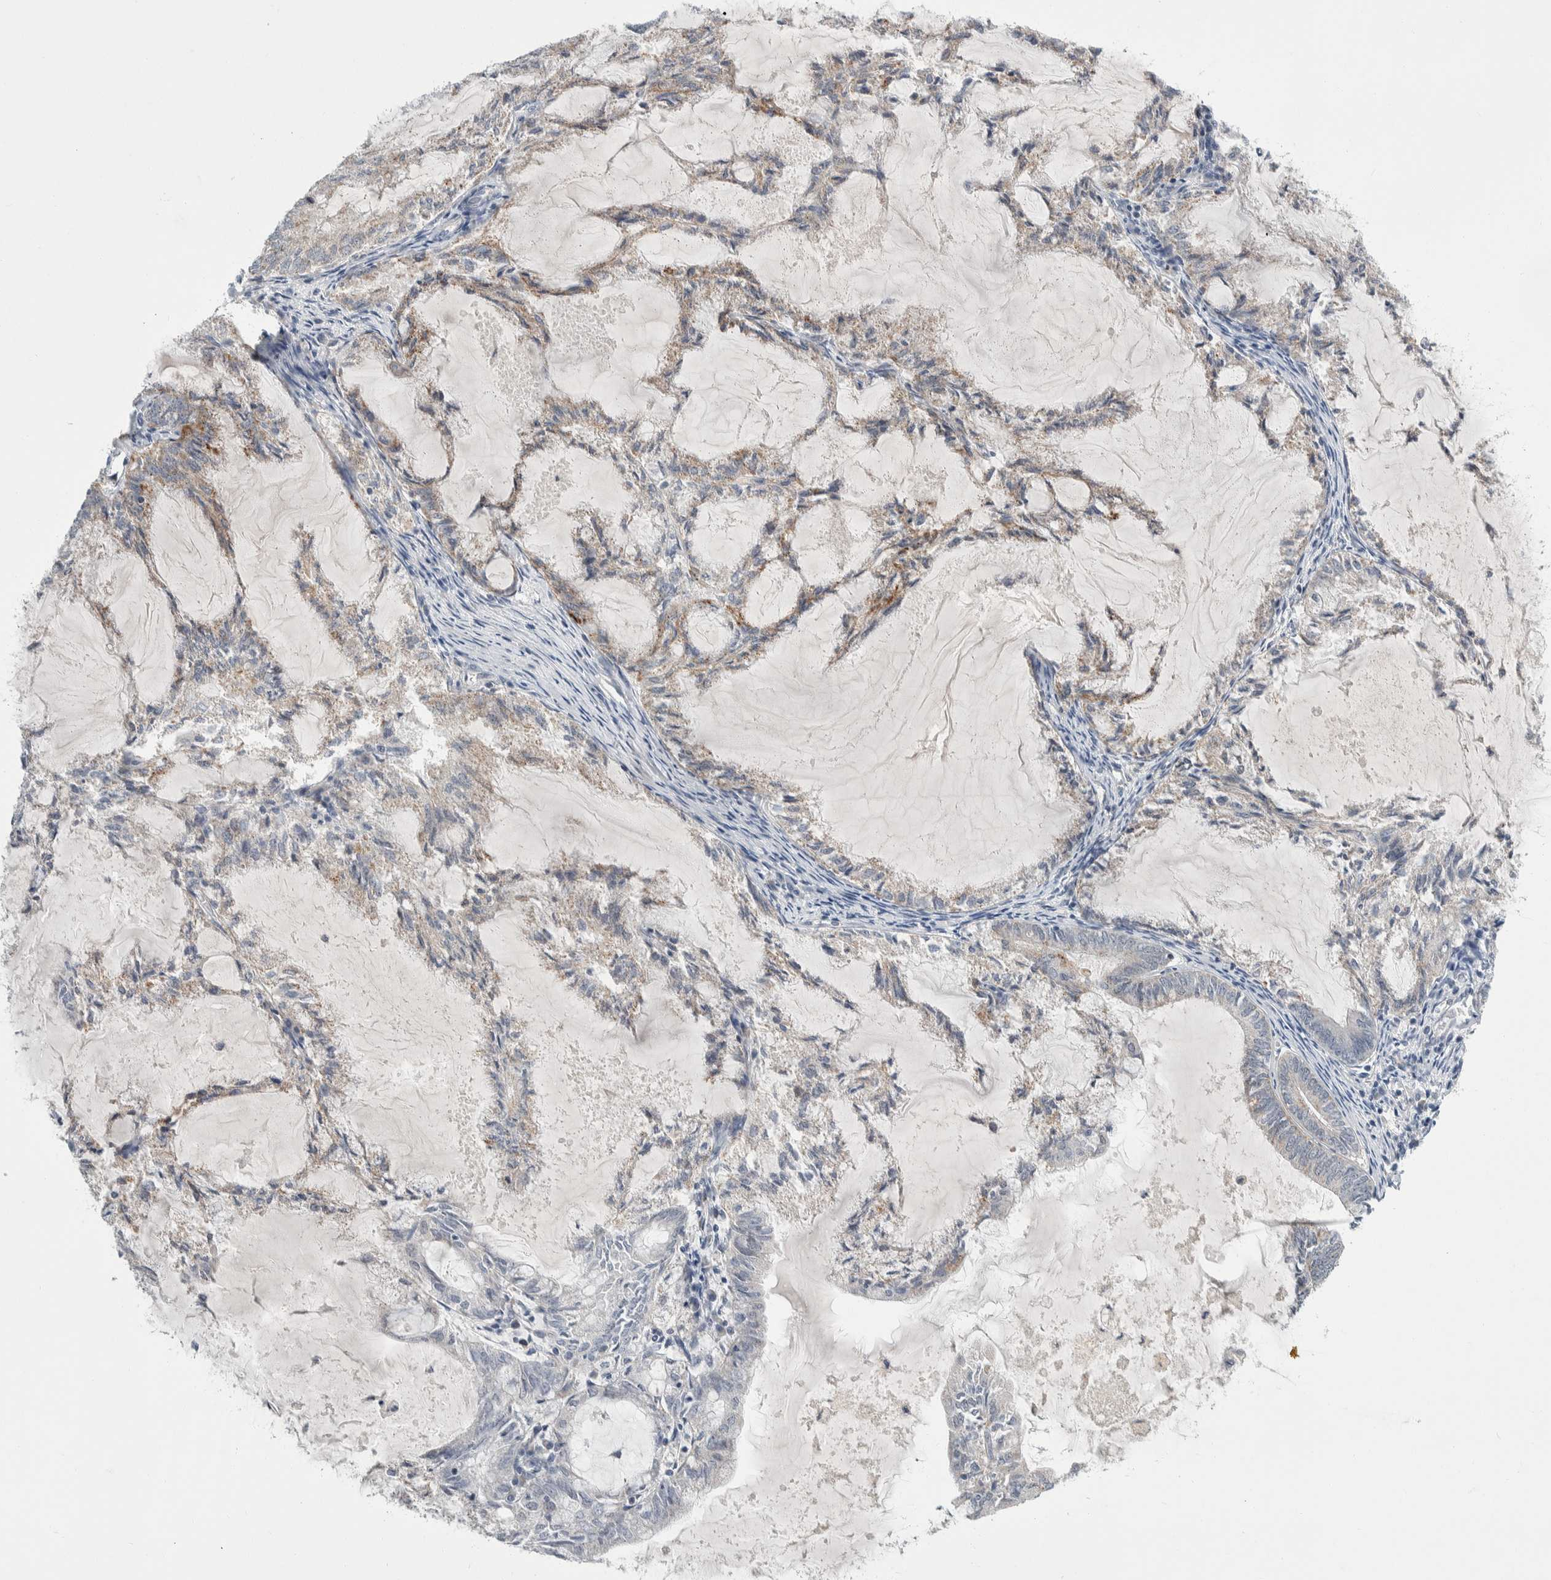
{"staining": {"intensity": "weak", "quantity": "<25%", "location": "cytoplasmic/membranous"}, "tissue": "endometrial cancer", "cell_type": "Tumor cells", "image_type": "cancer", "snomed": [{"axis": "morphology", "description": "Adenocarcinoma, NOS"}, {"axis": "topography", "description": "Endometrium"}], "caption": "Protein analysis of adenocarcinoma (endometrial) demonstrates no significant expression in tumor cells. (Stains: DAB (3,3'-diaminobenzidine) IHC with hematoxylin counter stain, Microscopy: brightfield microscopy at high magnification).", "gene": "SHPK", "patient": {"sex": "female", "age": 86}}